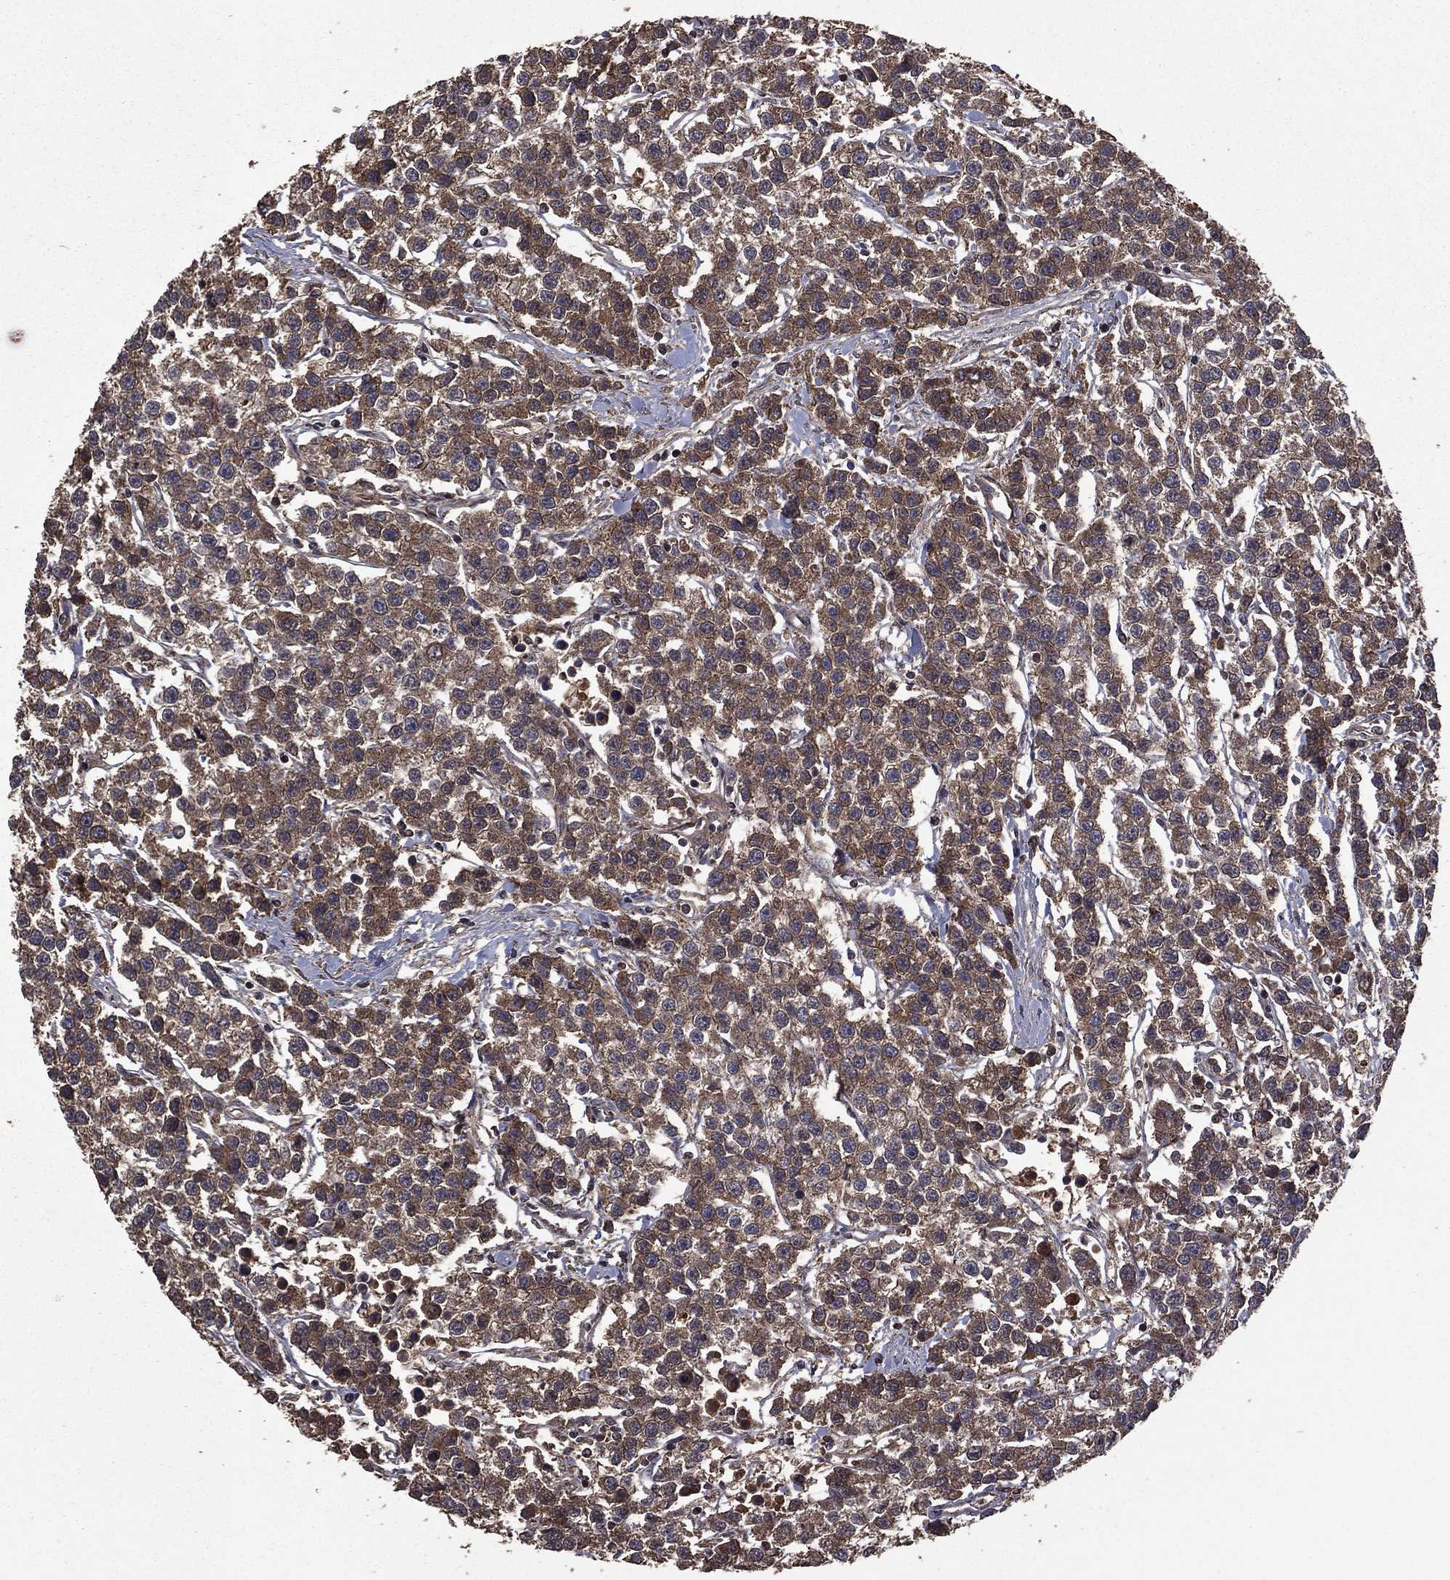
{"staining": {"intensity": "weak", "quantity": ">75%", "location": "cytoplasmic/membranous"}, "tissue": "testis cancer", "cell_type": "Tumor cells", "image_type": "cancer", "snomed": [{"axis": "morphology", "description": "Seminoma, NOS"}, {"axis": "topography", "description": "Testis"}], "caption": "There is low levels of weak cytoplasmic/membranous expression in tumor cells of testis seminoma, as demonstrated by immunohistochemical staining (brown color).", "gene": "BIRC6", "patient": {"sex": "male", "age": 59}}